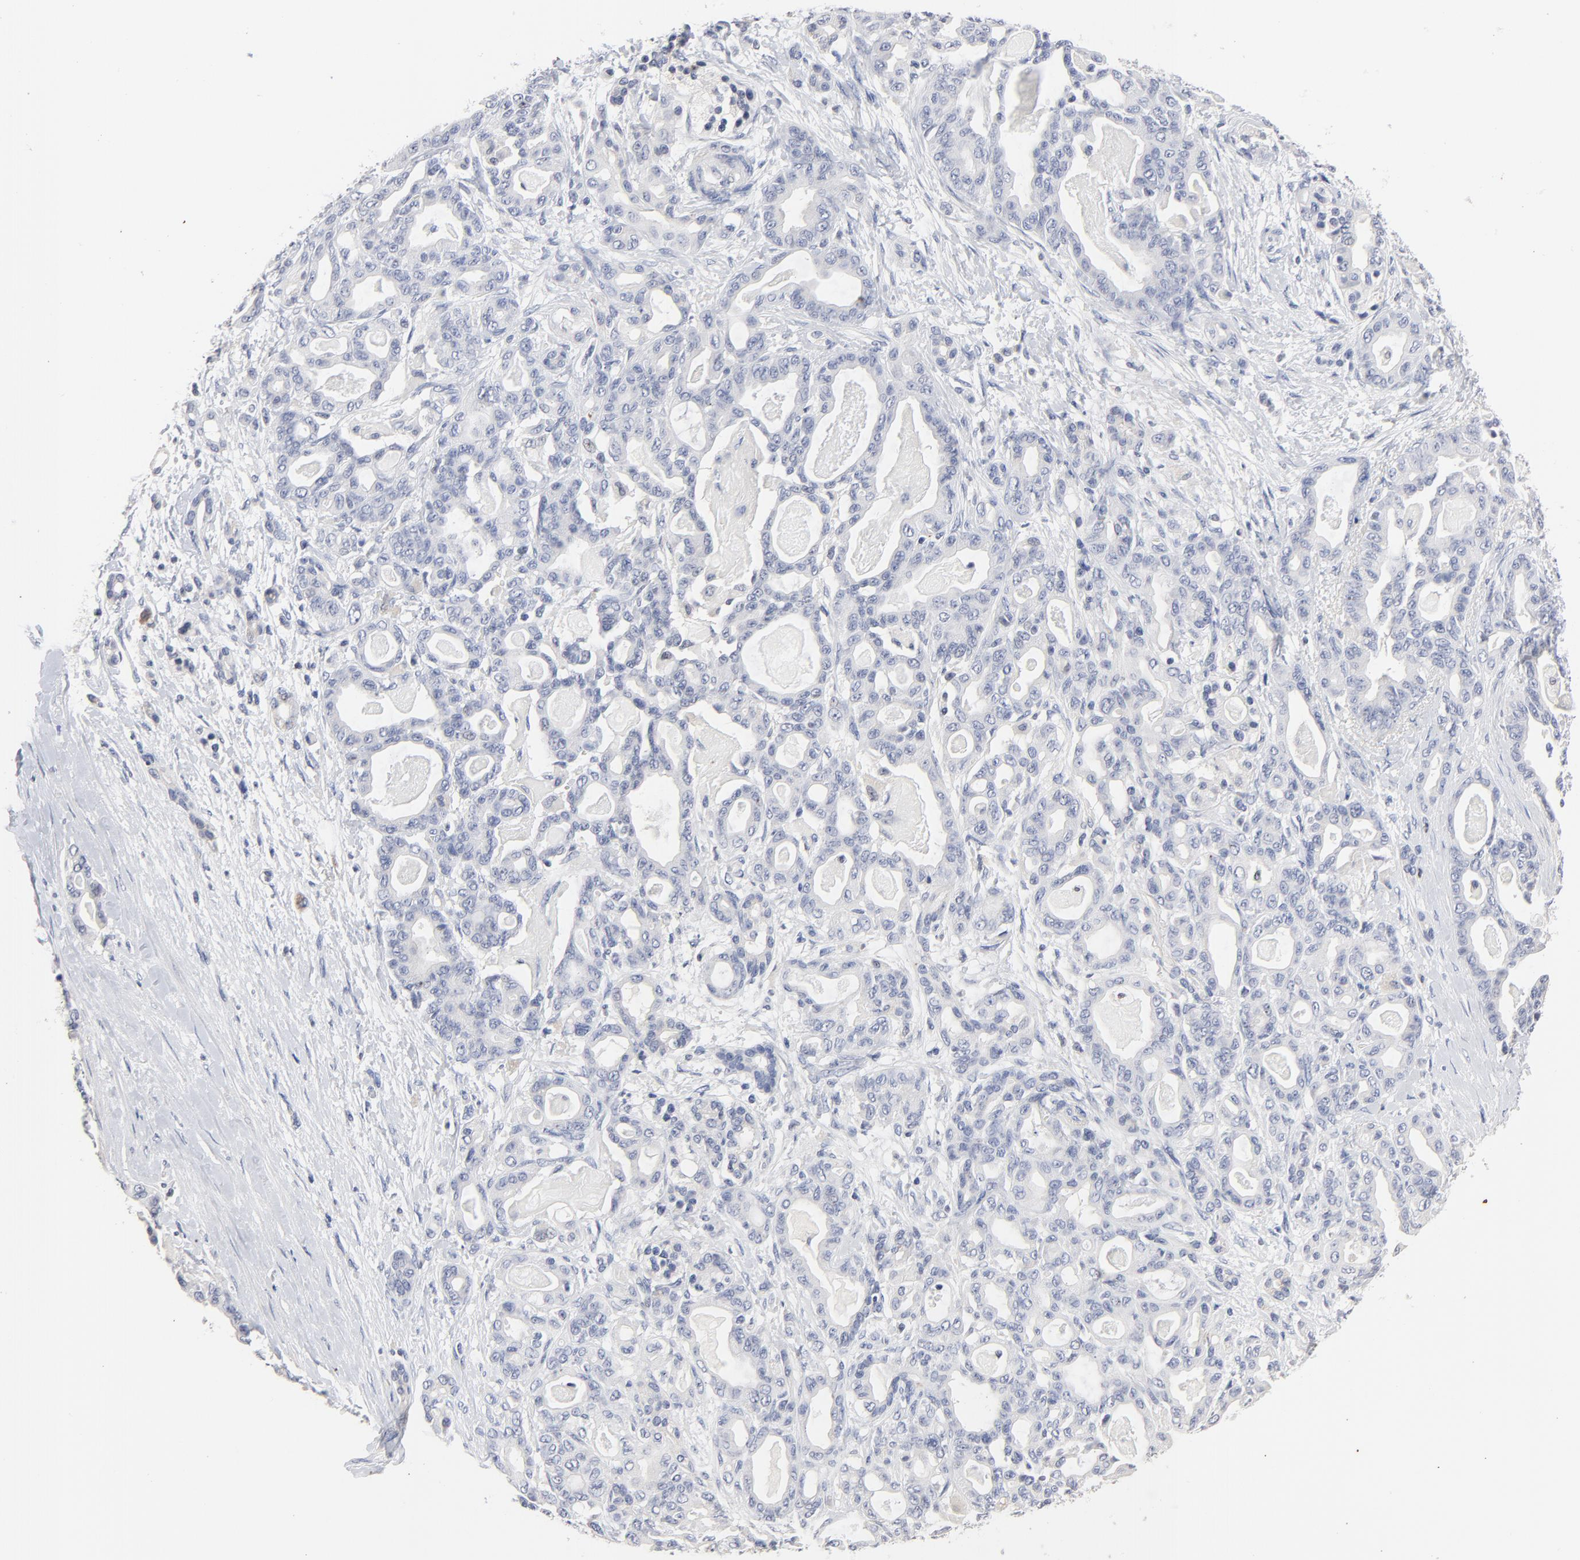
{"staining": {"intensity": "negative", "quantity": "none", "location": "none"}, "tissue": "pancreatic cancer", "cell_type": "Tumor cells", "image_type": "cancer", "snomed": [{"axis": "morphology", "description": "Adenocarcinoma, NOS"}, {"axis": "topography", "description": "Pancreas"}], "caption": "DAB immunohistochemical staining of human pancreatic cancer (adenocarcinoma) displays no significant expression in tumor cells.", "gene": "AADAC", "patient": {"sex": "male", "age": 63}}